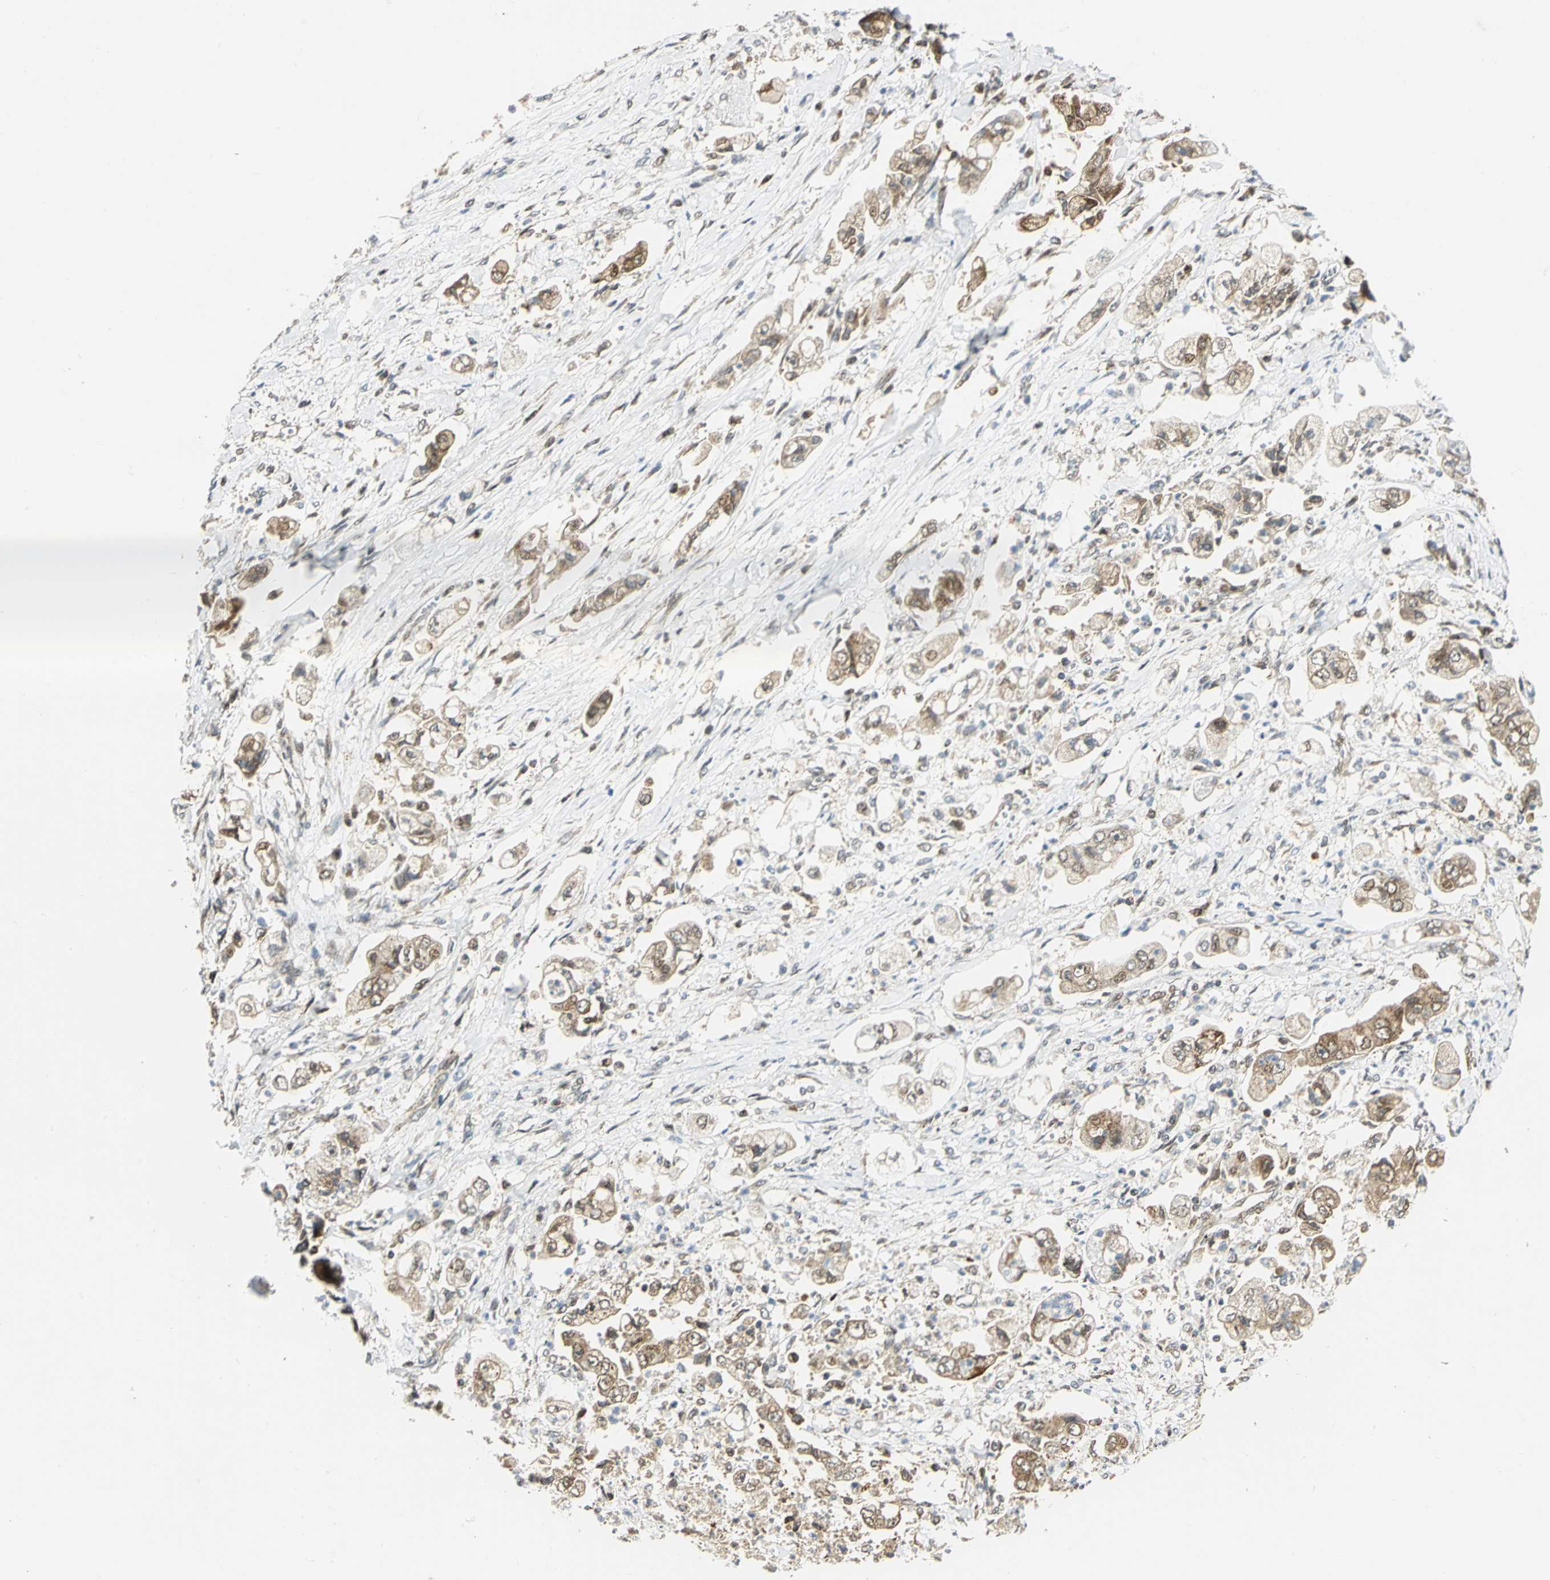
{"staining": {"intensity": "moderate", "quantity": ">75%", "location": "cytoplasmic/membranous"}, "tissue": "stomach cancer", "cell_type": "Tumor cells", "image_type": "cancer", "snomed": [{"axis": "morphology", "description": "Adenocarcinoma, NOS"}, {"axis": "topography", "description": "Stomach"}], "caption": "There is medium levels of moderate cytoplasmic/membranous expression in tumor cells of stomach cancer (adenocarcinoma), as demonstrated by immunohistochemical staining (brown color).", "gene": "ATP6V1A", "patient": {"sex": "male", "age": 62}}